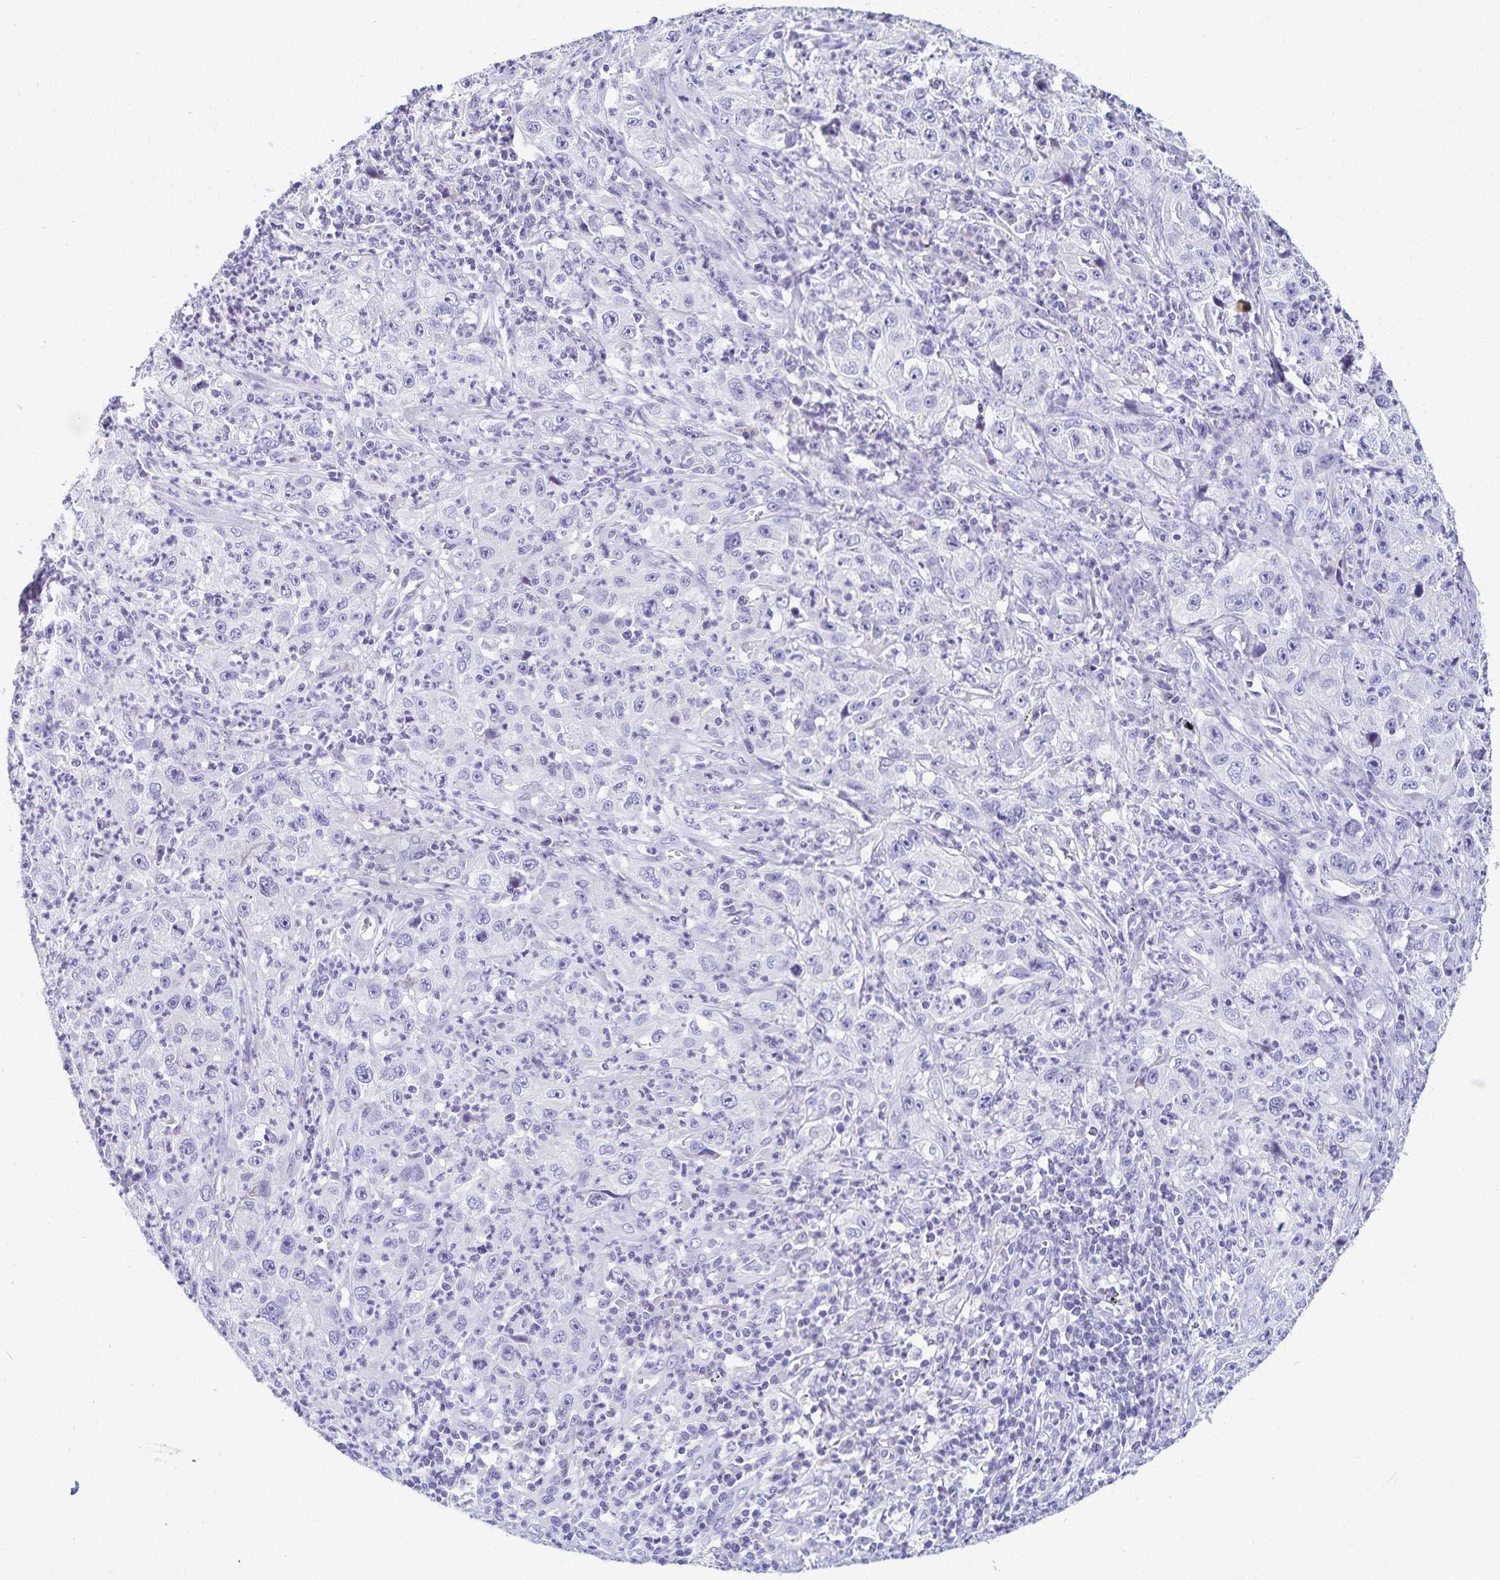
{"staining": {"intensity": "negative", "quantity": "none", "location": "none"}, "tissue": "lung cancer", "cell_type": "Tumor cells", "image_type": "cancer", "snomed": [{"axis": "morphology", "description": "Squamous cell carcinoma, NOS"}, {"axis": "topography", "description": "Lung"}], "caption": "High power microscopy image of an IHC histopathology image of lung cancer, revealing no significant positivity in tumor cells.", "gene": "C2orf50", "patient": {"sex": "male", "age": 71}}